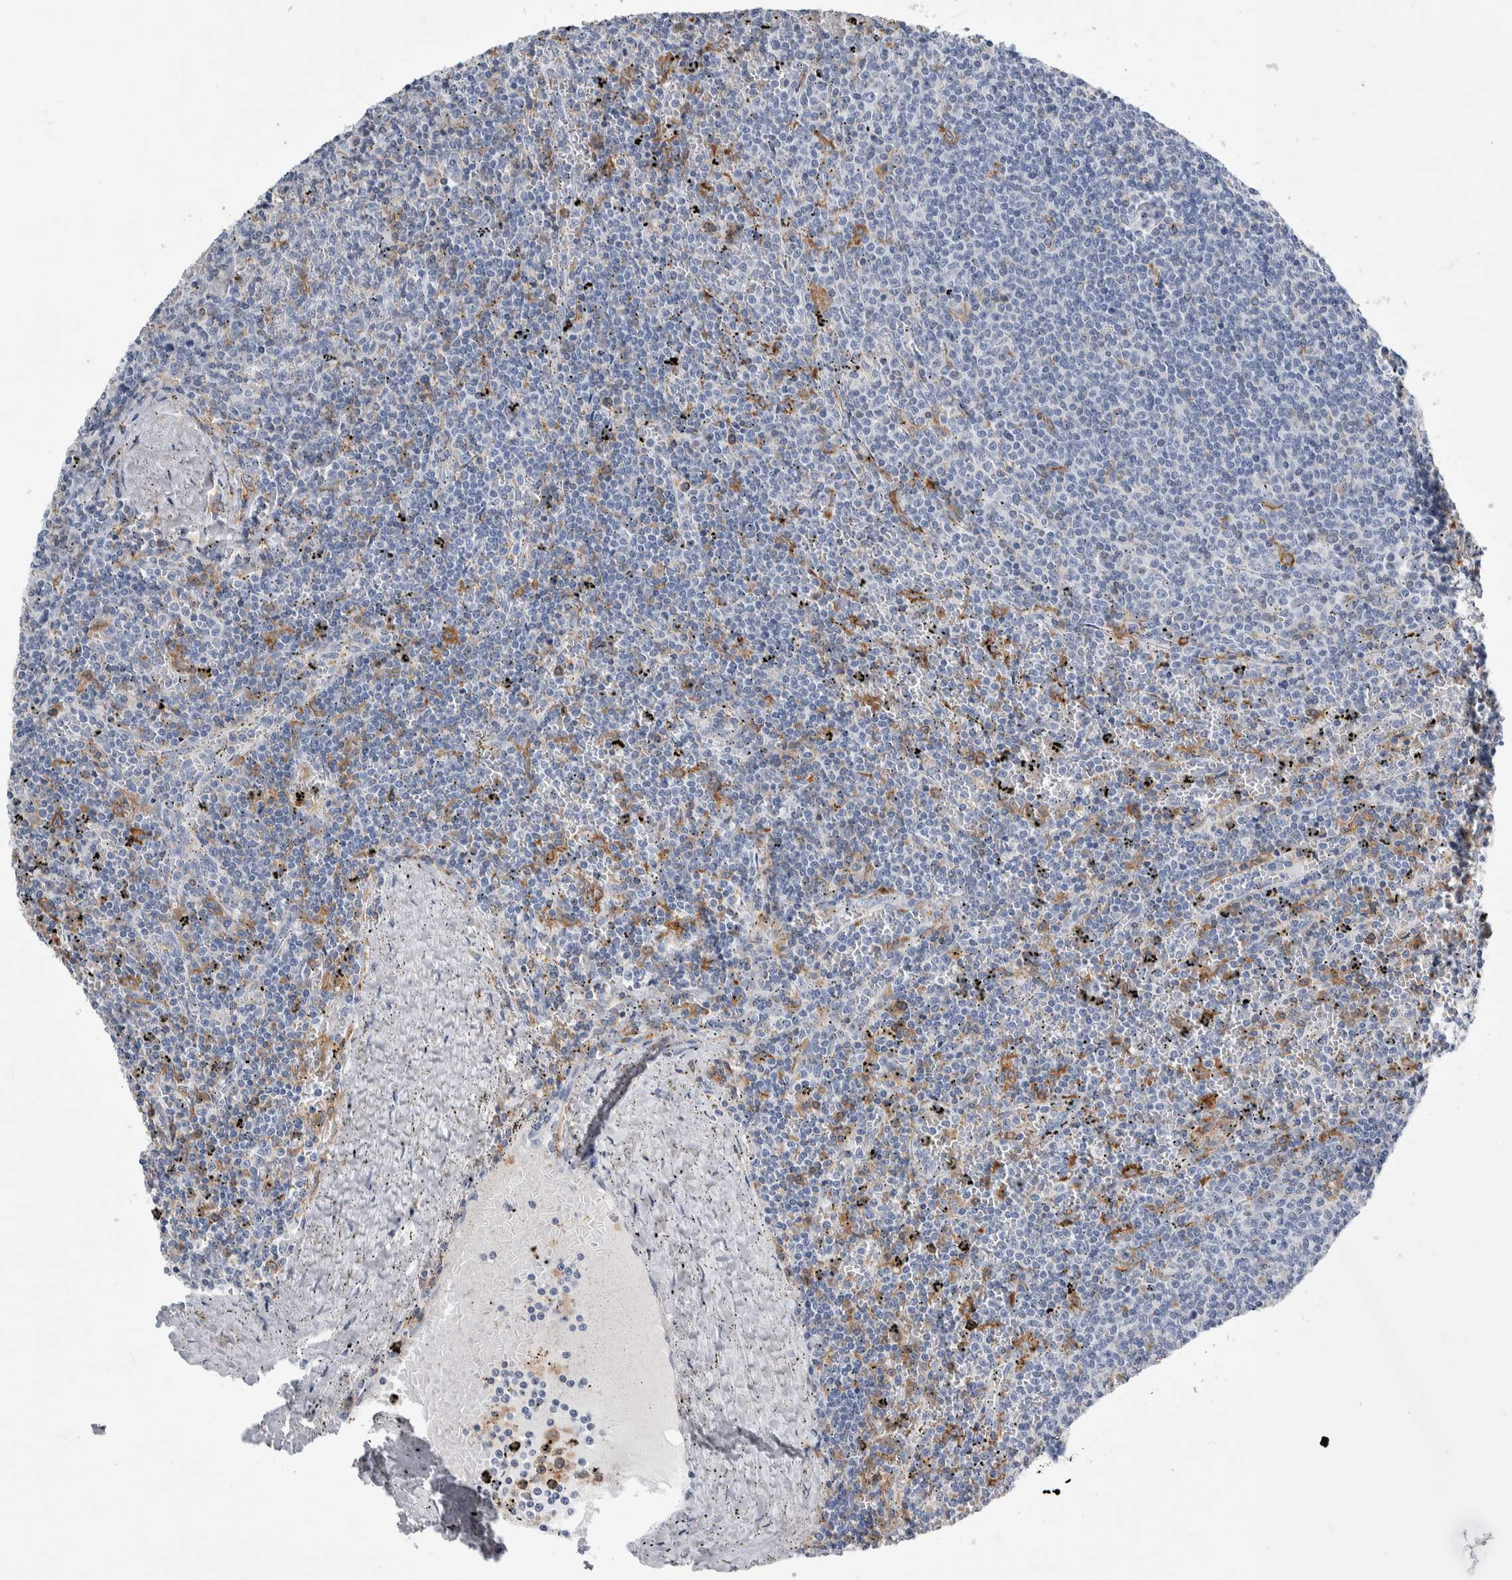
{"staining": {"intensity": "negative", "quantity": "none", "location": "none"}, "tissue": "lymphoma", "cell_type": "Tumor cells", "image_type": "cancer", "snomed": [{"axis": "morphology", "description": "Malignant lymphoma, non-Hodgkin's type, Low grade"}, {"axis": "topography", "description": "Spleen"}], "caption": "IHC micrograph of human lymphoma stained for a protein (brown), which shows no expression in tumor cells. (Stains: DAB immunohistochemistry (IHC) with hematoxylin counter stain, Microscopy: brightfield microscopy at high magnification).", "gene": "SKAP2", "patient": {"sex": "female", "age": 50}}